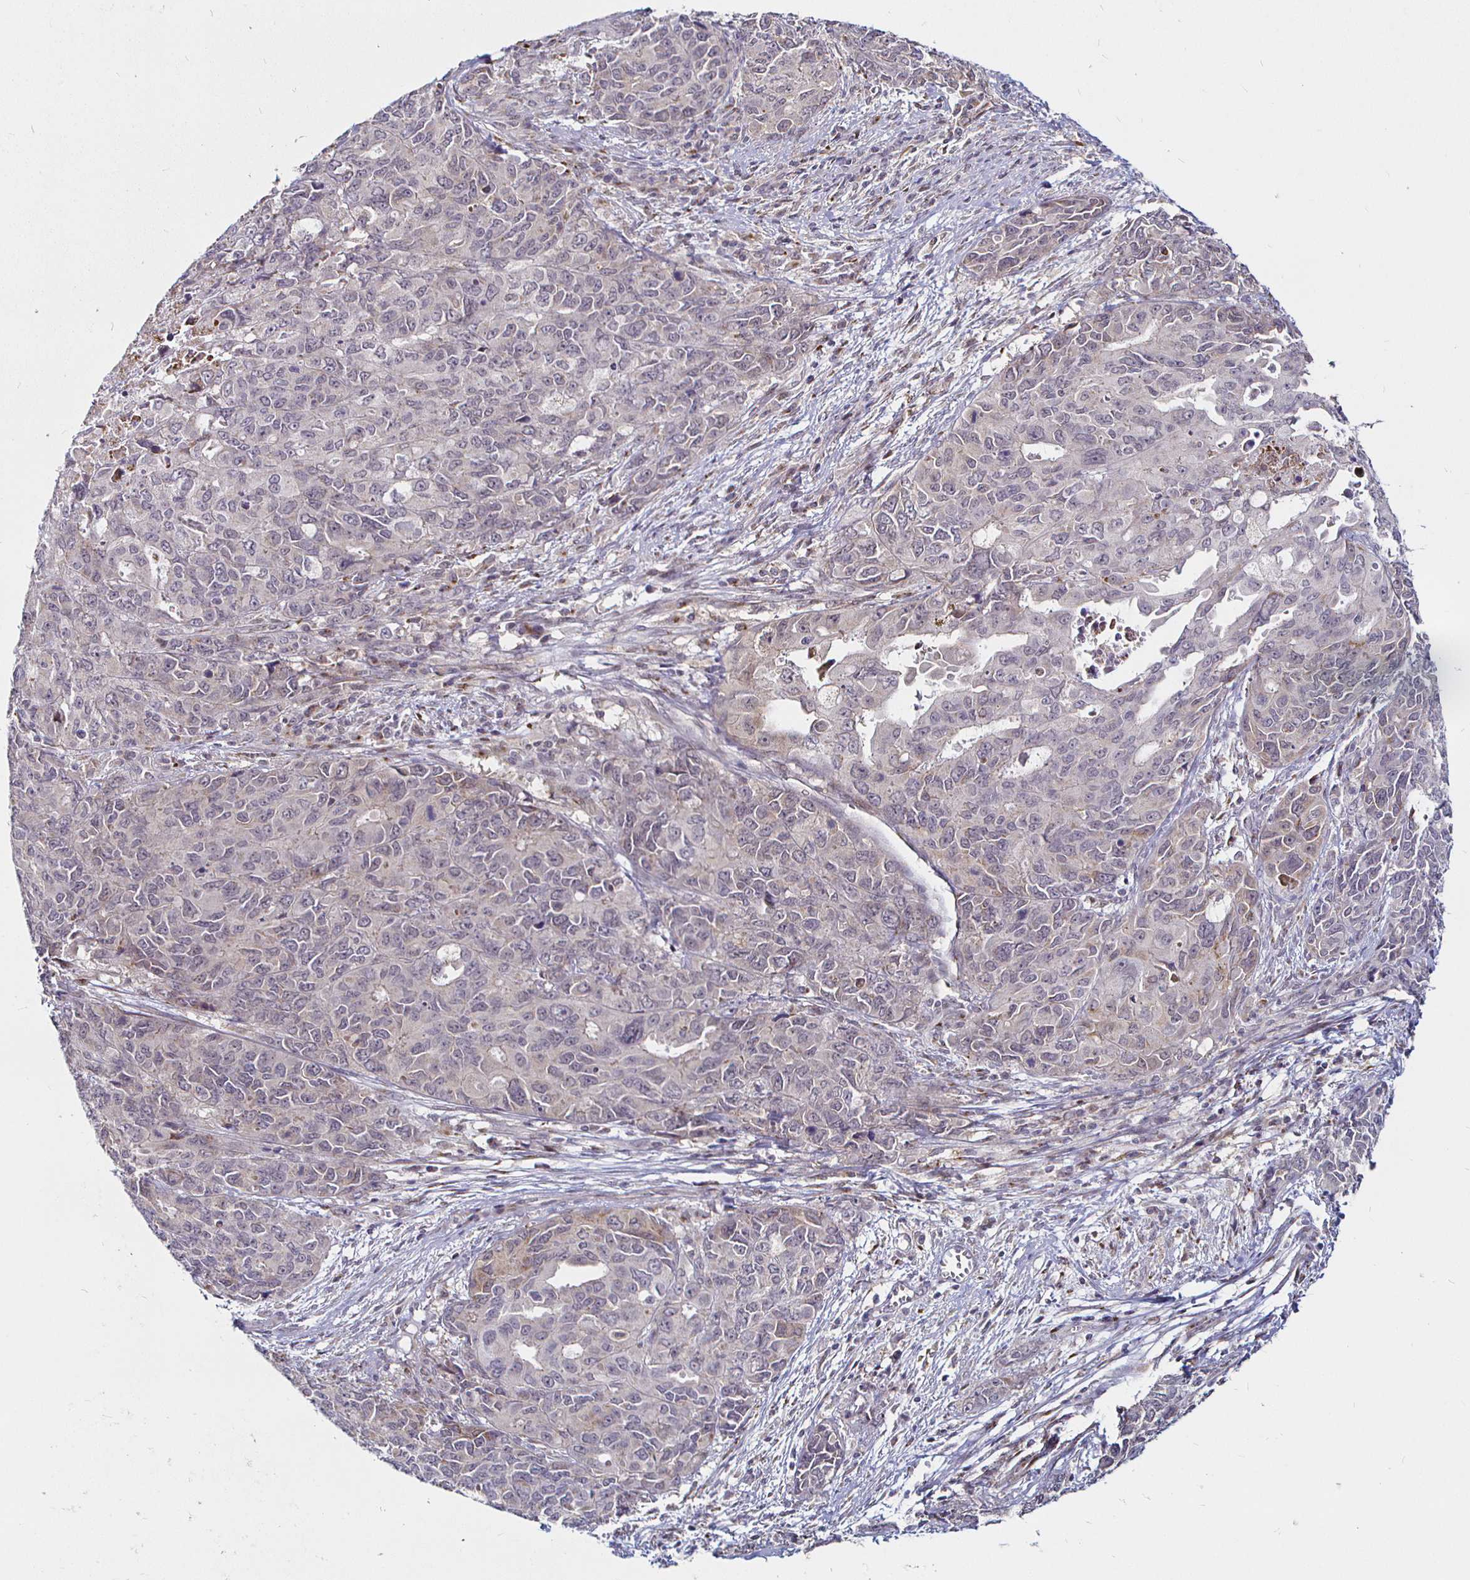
{"staining": {"intensity": "weak", "quantity": "<25%", "location": "cytoplasmic/membranous"}, "tissue": "endometrial cancer", "cell_type": "Tumor cells", "image_type": "cancer", "snomed": [{"axis": "morphology", "description": "Adenocarcinoma, NOS"}, {"axis": "topography", "description": "Uterus"}], "caption": "IHC image of endometrial adenocarcinoma stained for a protein (brown), which shows no staining in tumor cells.", "gene": "ATG3", "patient": {"sex": "female", "age": 79}}